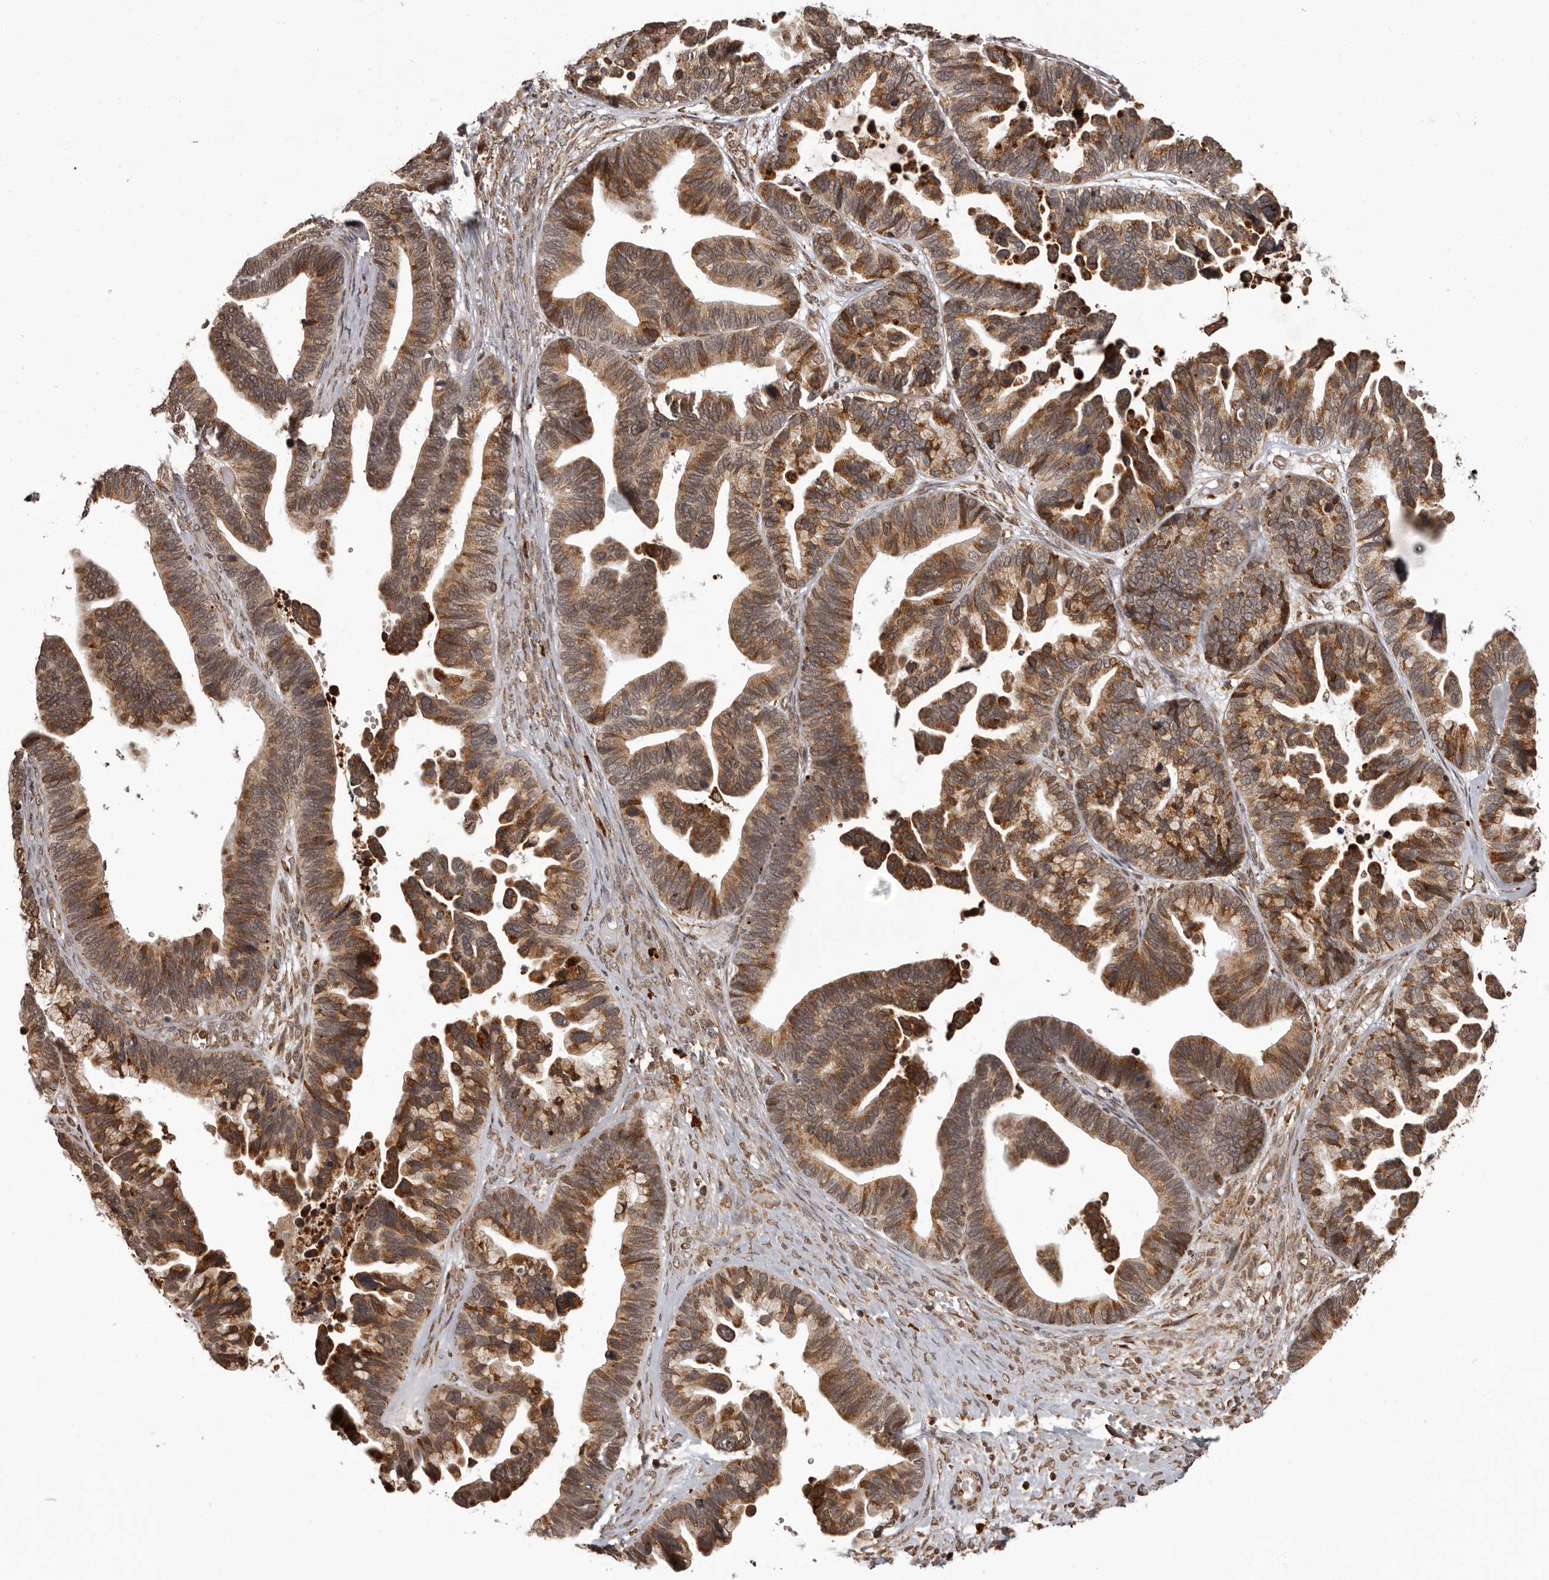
{"staining": {"intensity": "moderate", "quantity": ">75%", "location": "cytoplasmic/membranous"}, "tissue": "ovarian cancer", "cell_type": "Tumor cells", "image_type": "cancer", "snomed": [{"axis": "morphology", "description": "Cystadenocarcinoma, serous, NOS"}, {"axis": "topography", "description": "Ovary"}], "caption": "Immunohistochemical staining of serous cystadenocarcinoma (ovarian) displays medium levels of moderate cytoplasmic/membranous expression in about >75% of tumor cells.", "gene": "IL32", "patient": {"sex": "female", "age": 56}}